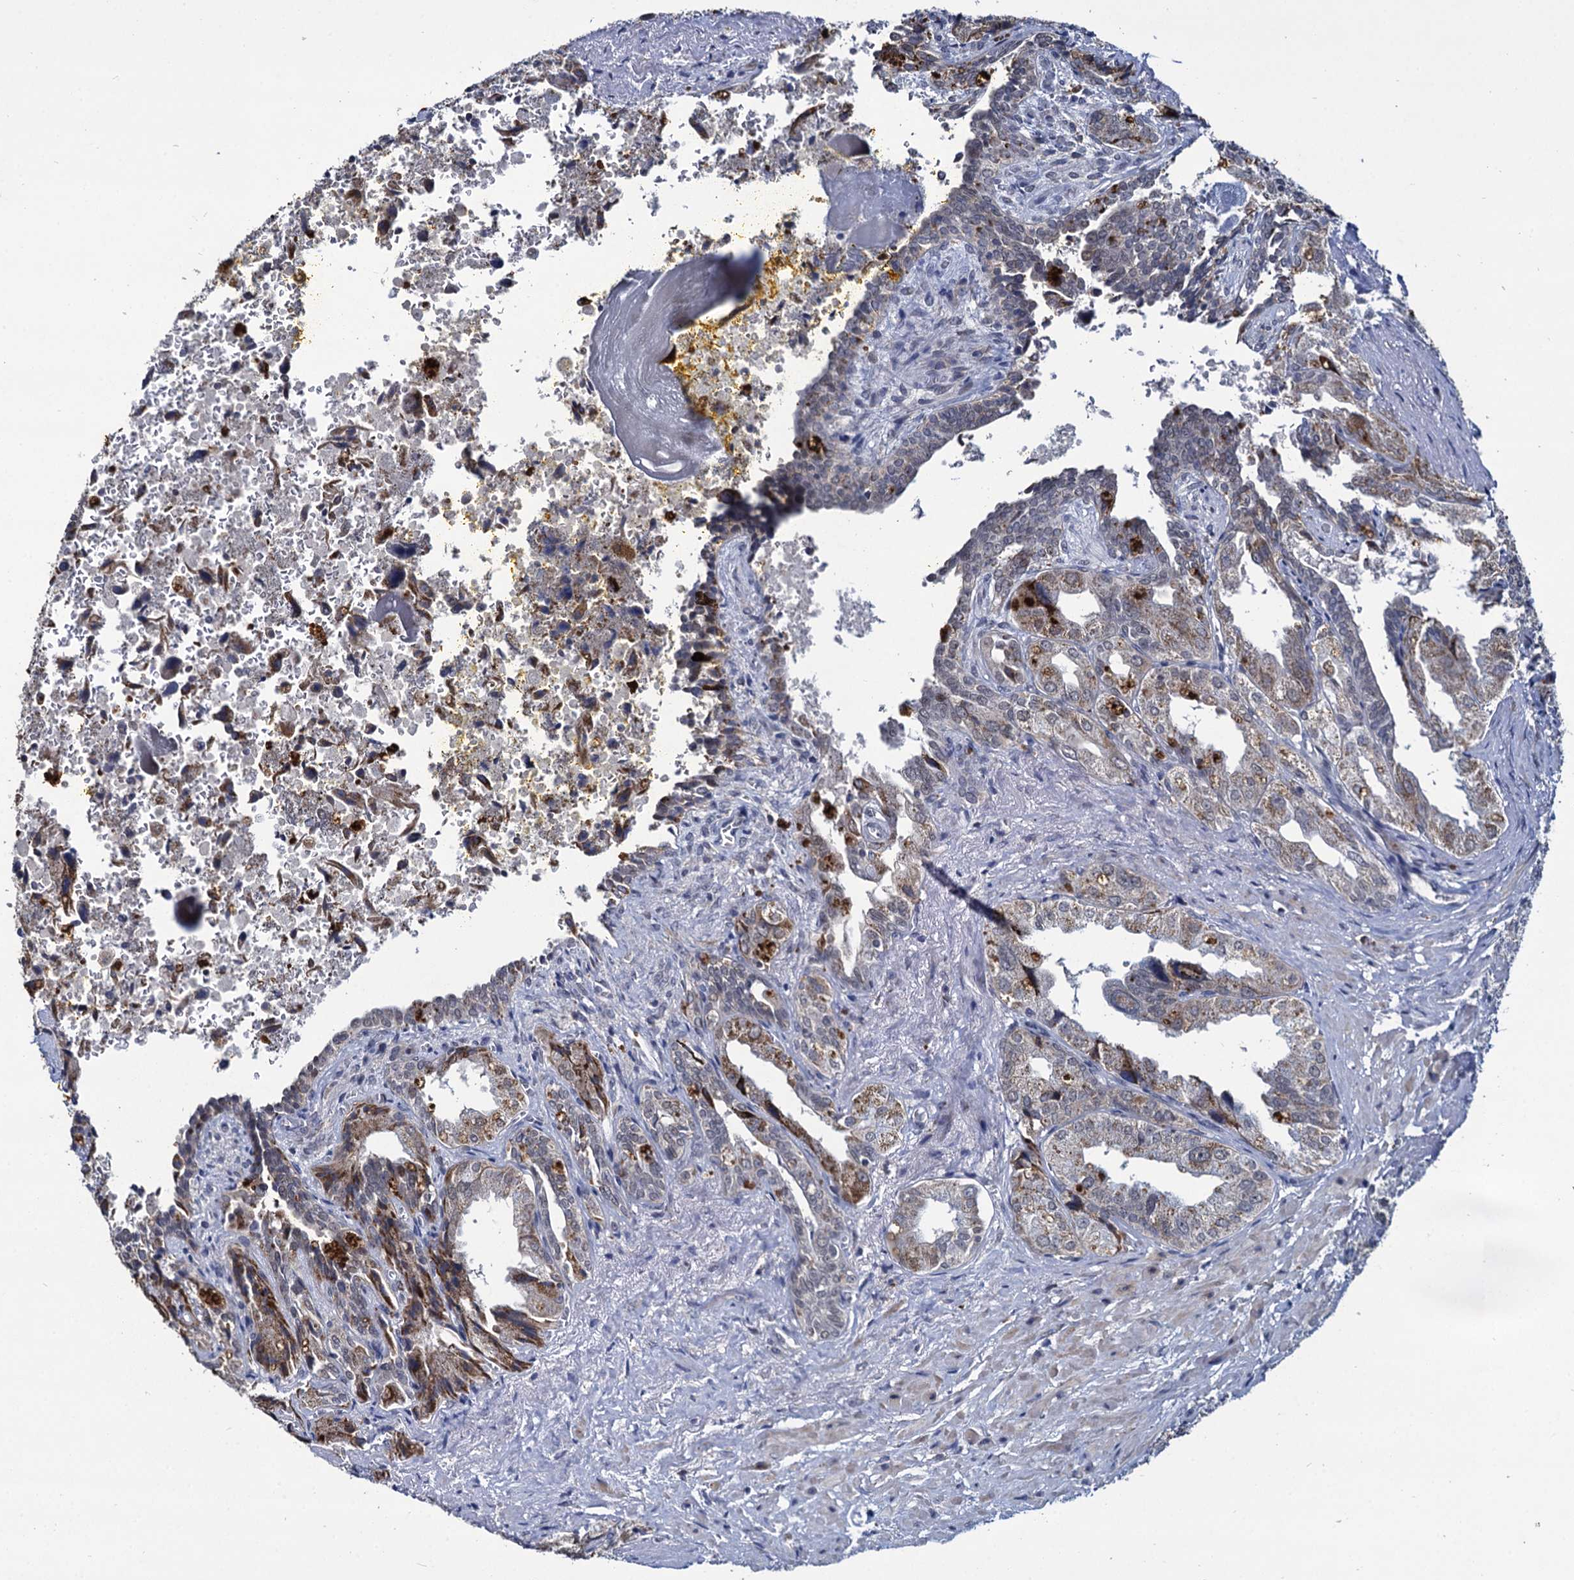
{"staining": {"intensity": "moderate", "quantity": ">75%", "location": "cytoplasmic/membranous,nuclear"}, "tissue": "seminal vesicle", "cell_type": "Glandular cells", "image_type": "normal", "snomed": [{"axis": "morphology", "description": "Normal tissue, NOS"}, {"axis": "topography", "description": "Seminal veicle"}], "caption": "This is an image of immunohistochemistry (IHC) staining of normal seminal vesicle, which shows moderate expression in the cytoplasmic/membranous,nuclear of glandular cells.", "gene": "RPUSD4", "patient": {"sex": "male", "age": 63}}